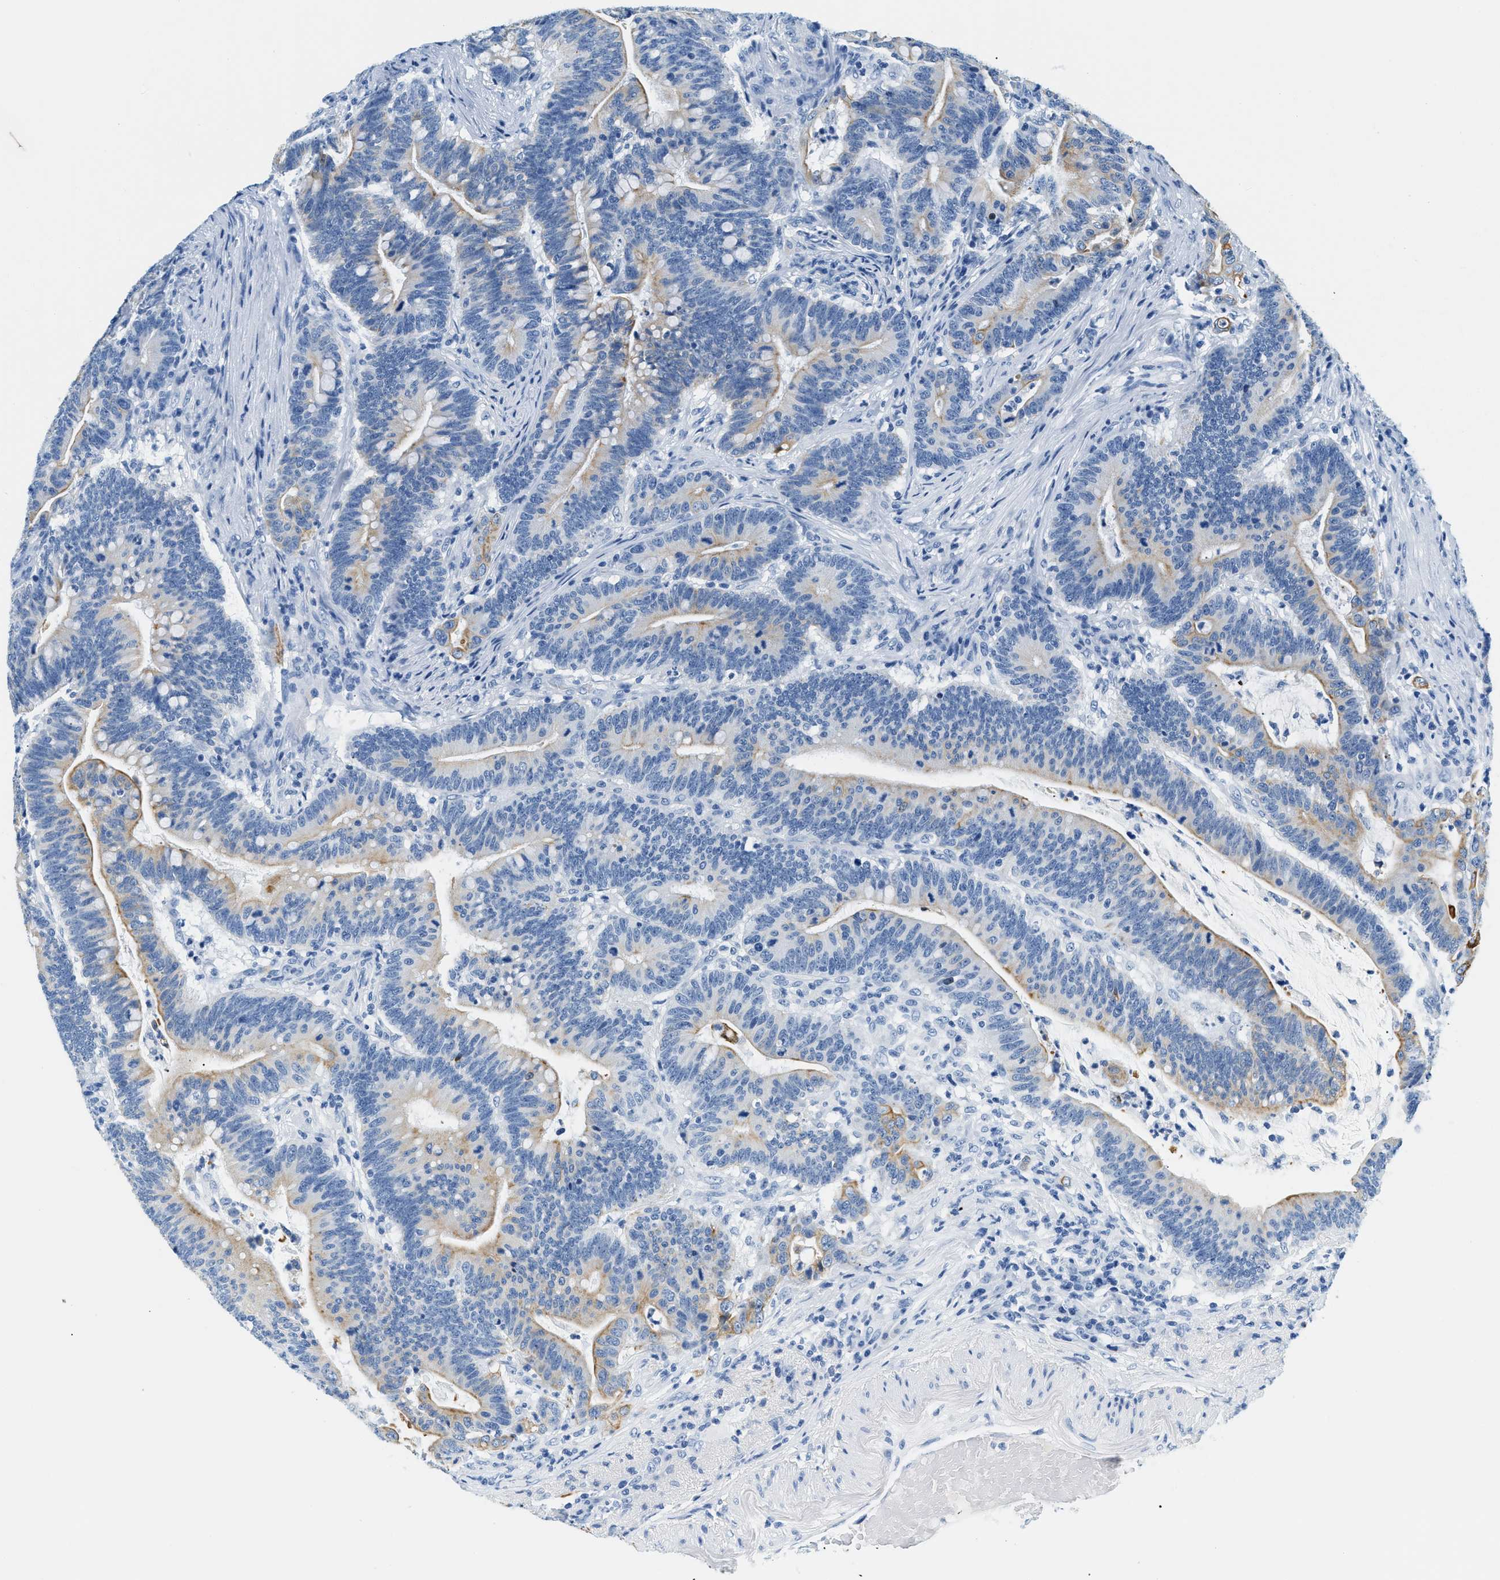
{"staining": {"intensity": "moderate", "quantity": "<25%", "location": "cytoplasmic/membranous"}, "tissue": "colorectal cancer", "cell_type": "Tumor cells", "image_type": "cancer", "snomed": [{"axis": "morphology", "description": "Normal tissue, NOS"}, {"axis": "morphology", "description": "Adenocarcinoma, NOS"}, {"axis": "topography", "description": "Colon"}], "caption": "Tumor cells demonstrate low levels of moderate cytoplasmic/membranous expression in approximately <25% of cells in colorectal cancer.", "gene": "STXBP2", "patient": {"sex": "female", "age": 66}}